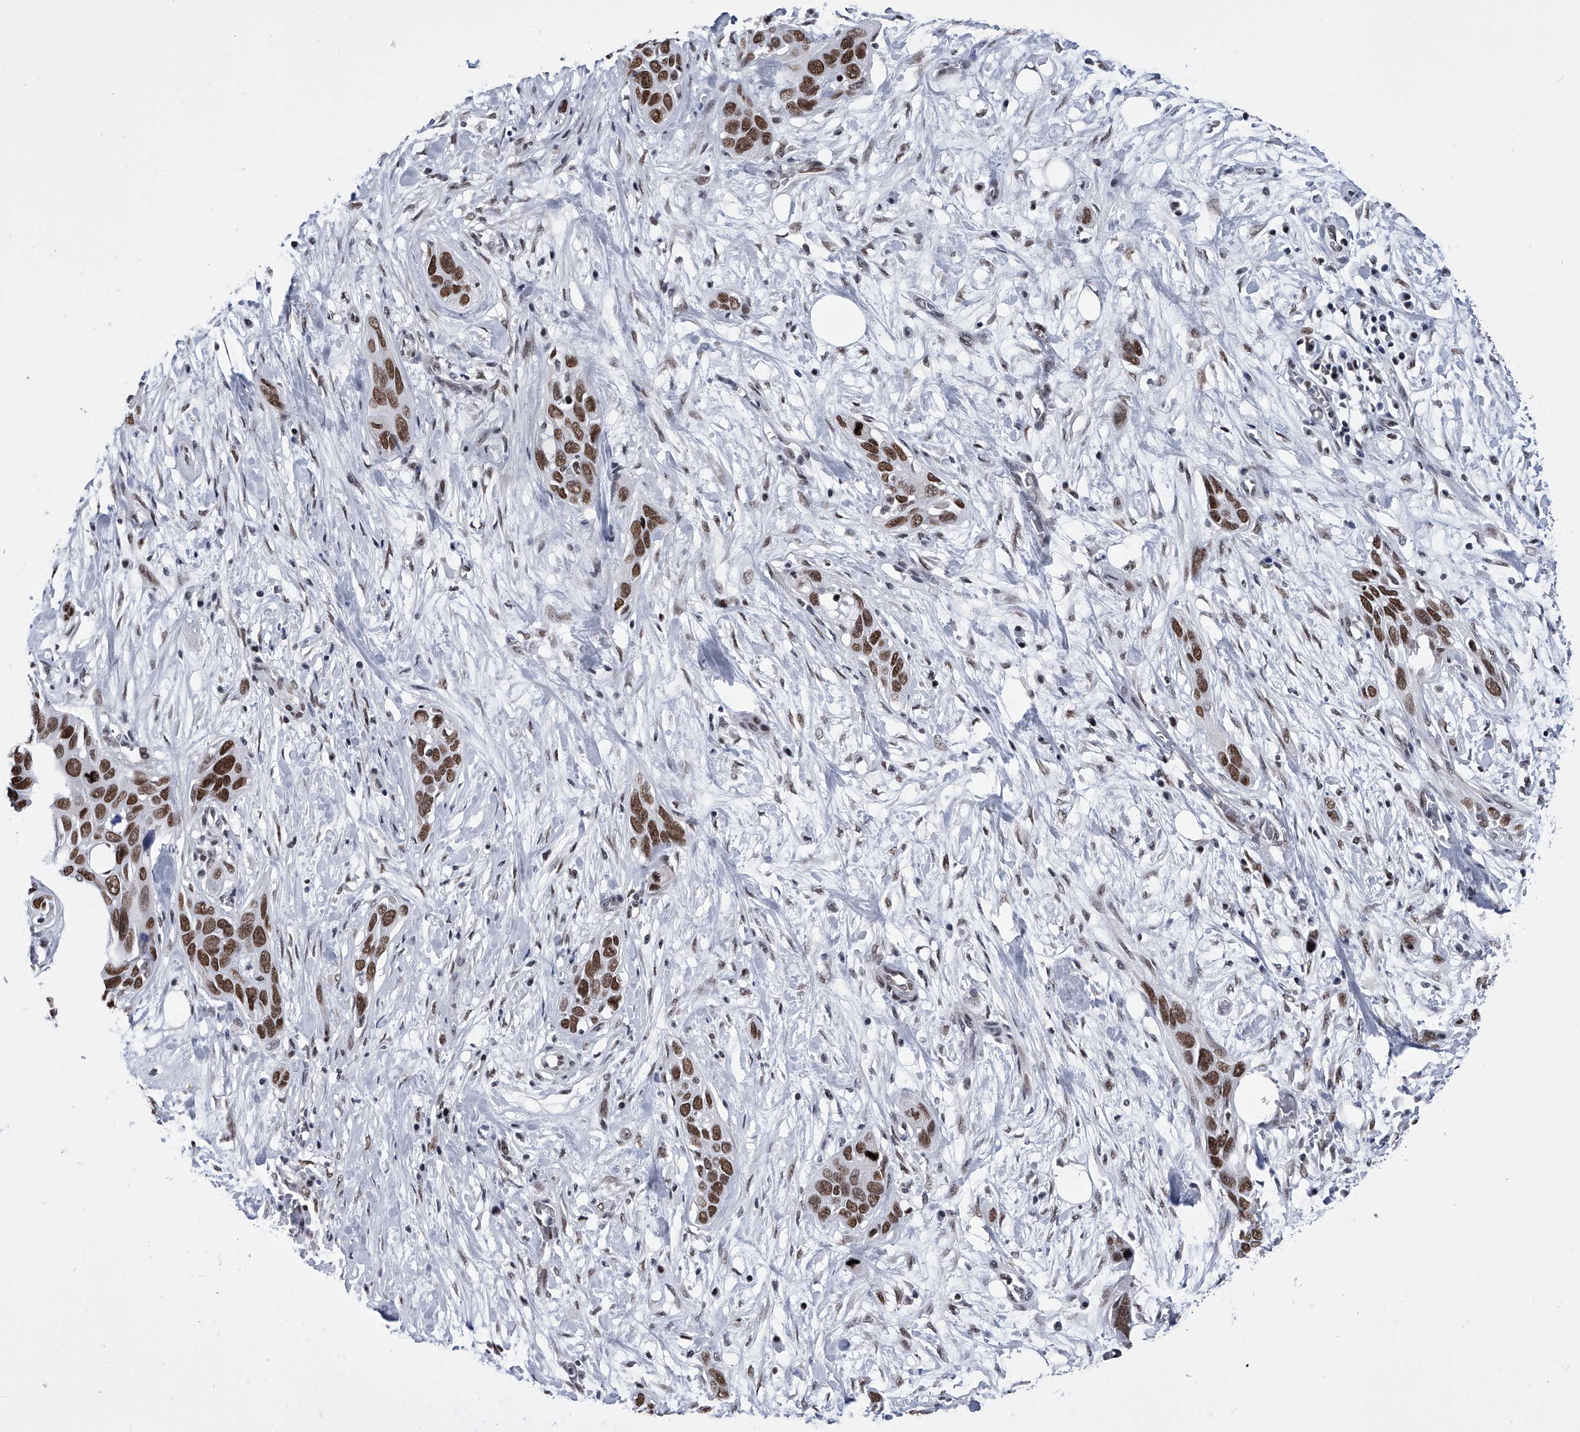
{"staining": {"intensity": "strong", "quantity": ">75%", "location": "nuclear"}, "tissue": "pancreatic cancer", "cell_type": "Tumor cells", "image_type": "cancer", "snomed": [{"axis": "morphology", "description": "Adenocarcinoma, NOS"}, {"axis": "topography", "description": "Pancreas"}], "caption": "The image shows a brown stain indicating the presence of a protein in the nuclear of tumor cells in pancreatic adenocarcinoma.", "gene": "SIM2", "patient": {"sex": "female", "age": 60}}